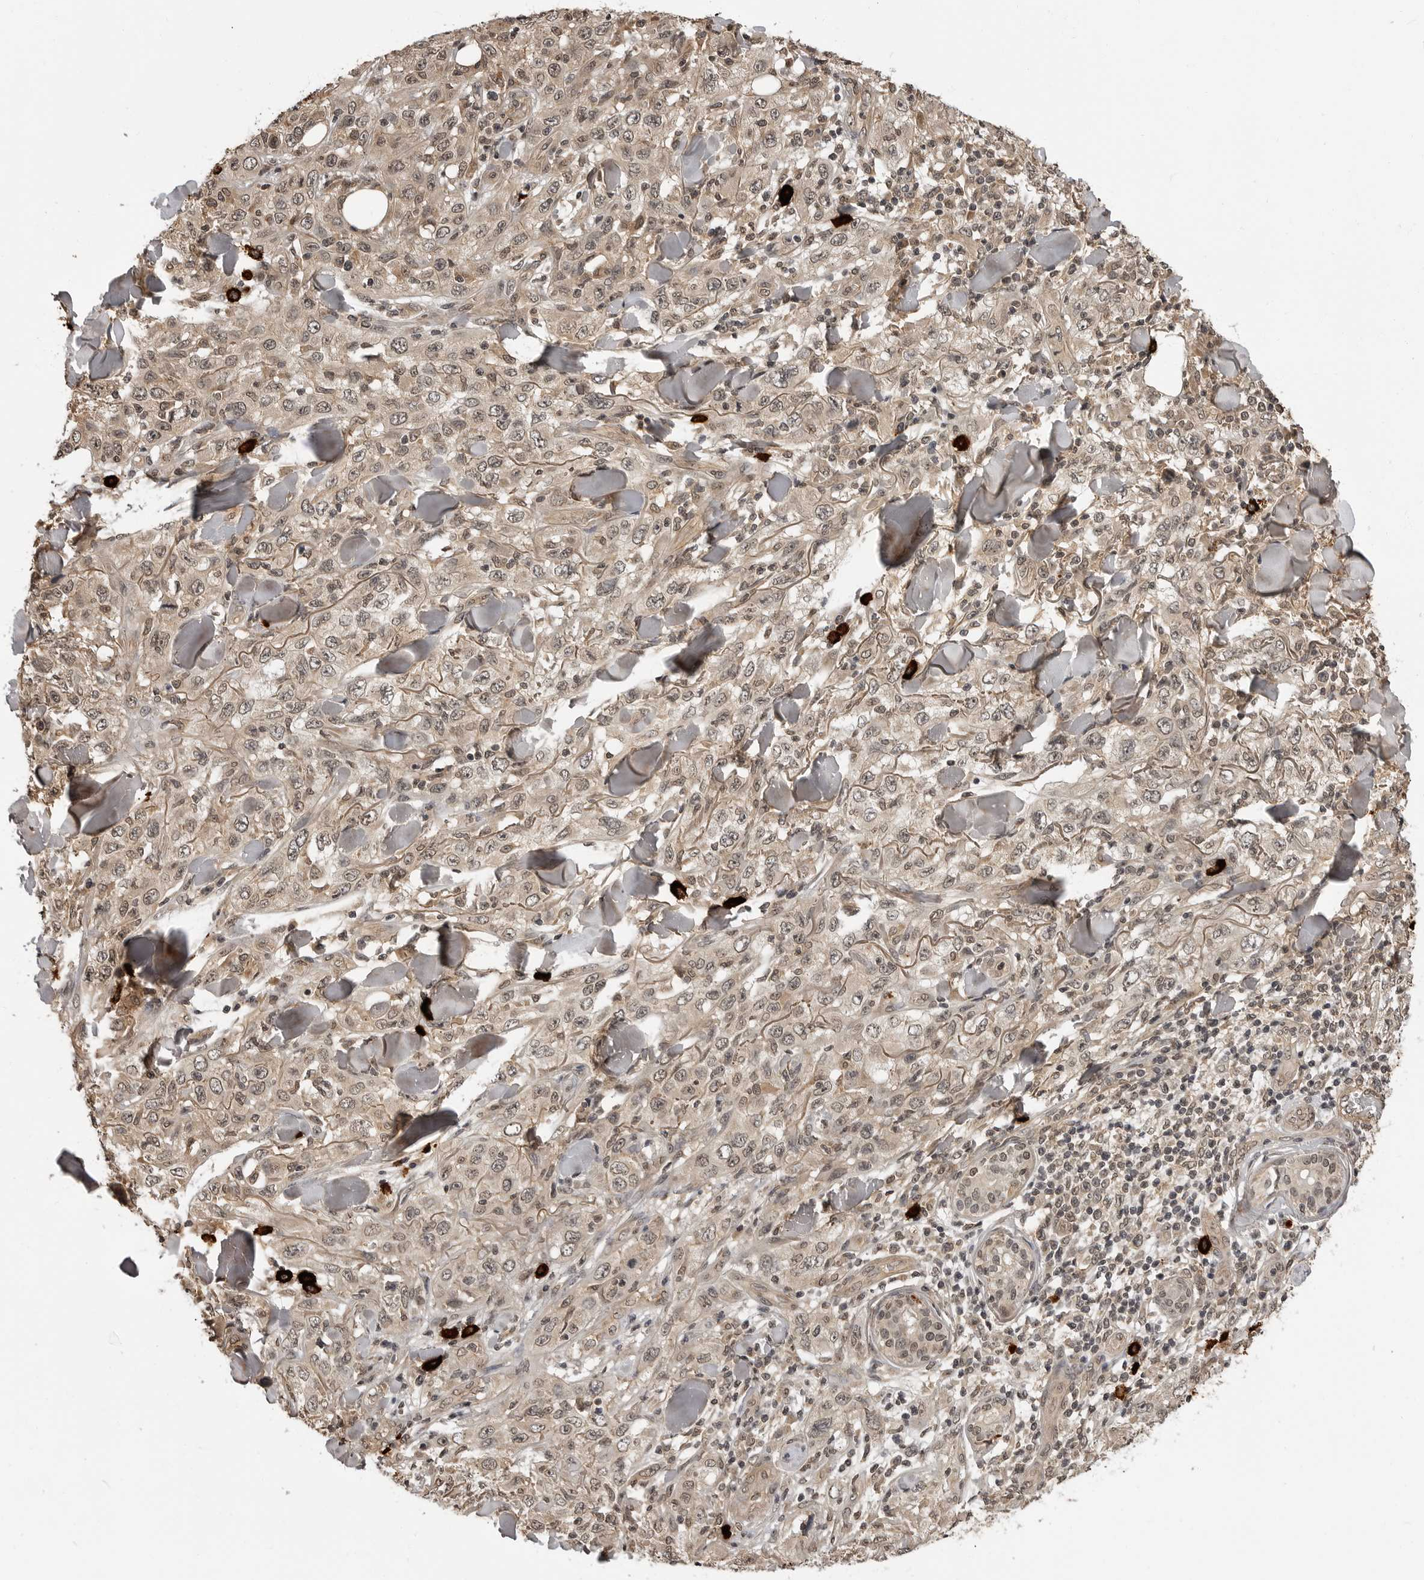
{"staining": {"intensity": "weak", "quantity": ">75%", "location": "nuclear"}, "tissue": "skin cancer", "cell_type": "Tumor cells", "image_type": "cancer", "snomed": [{"axis": "morphology", "description": "Squamous cell carcinoma, NOS"}, {"axis": "topography", "description": "Skin"}], "caption": "The image displays a brown stain indicating the presence of a protein in the nuclear of tumor cells in squamous cell carcinoma (skin). Immunohistochemistry stains the protein in brown and the nuclei are stained blue.", "gene": "IL24", "patient": {"sex": "female", "age": 88}}